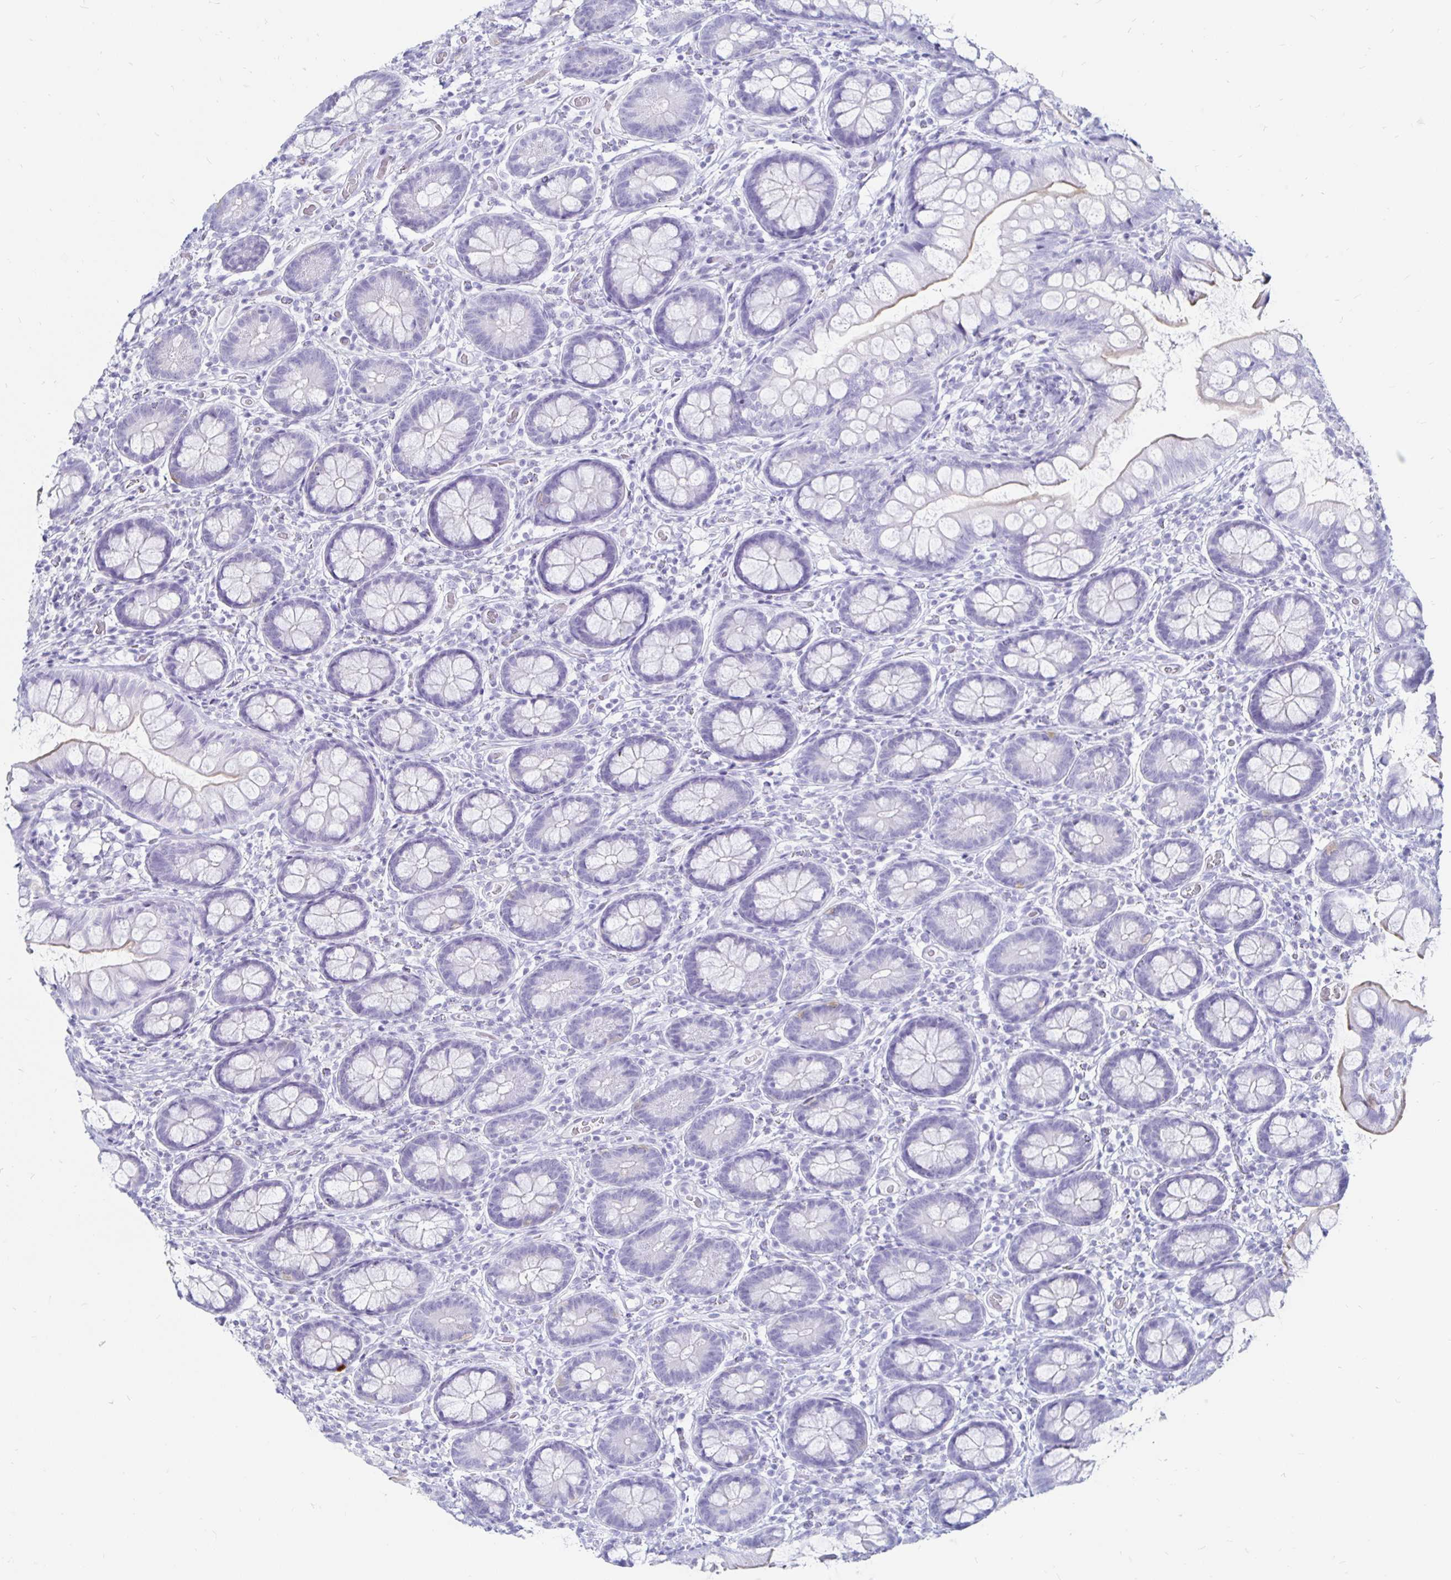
{"staining": {"intensity": "weak", "quantity": "<25%", "location": "cytoplasmic/membranous"}, "tissue": "small intestine", "cell_type": "Glandular cells", "image_type": "normal", "snomed": [{"axis": "morphology", "description": "Normal tissue, NOS"}, {"axis": "topography", "description": "Small intestine"}], "caption": "A photomicrograph of small intestine stained for a protein displays no brown staining in glandular cells.", "gene": "TIMP1", "patient": {"sex": "male", "age": 70}}